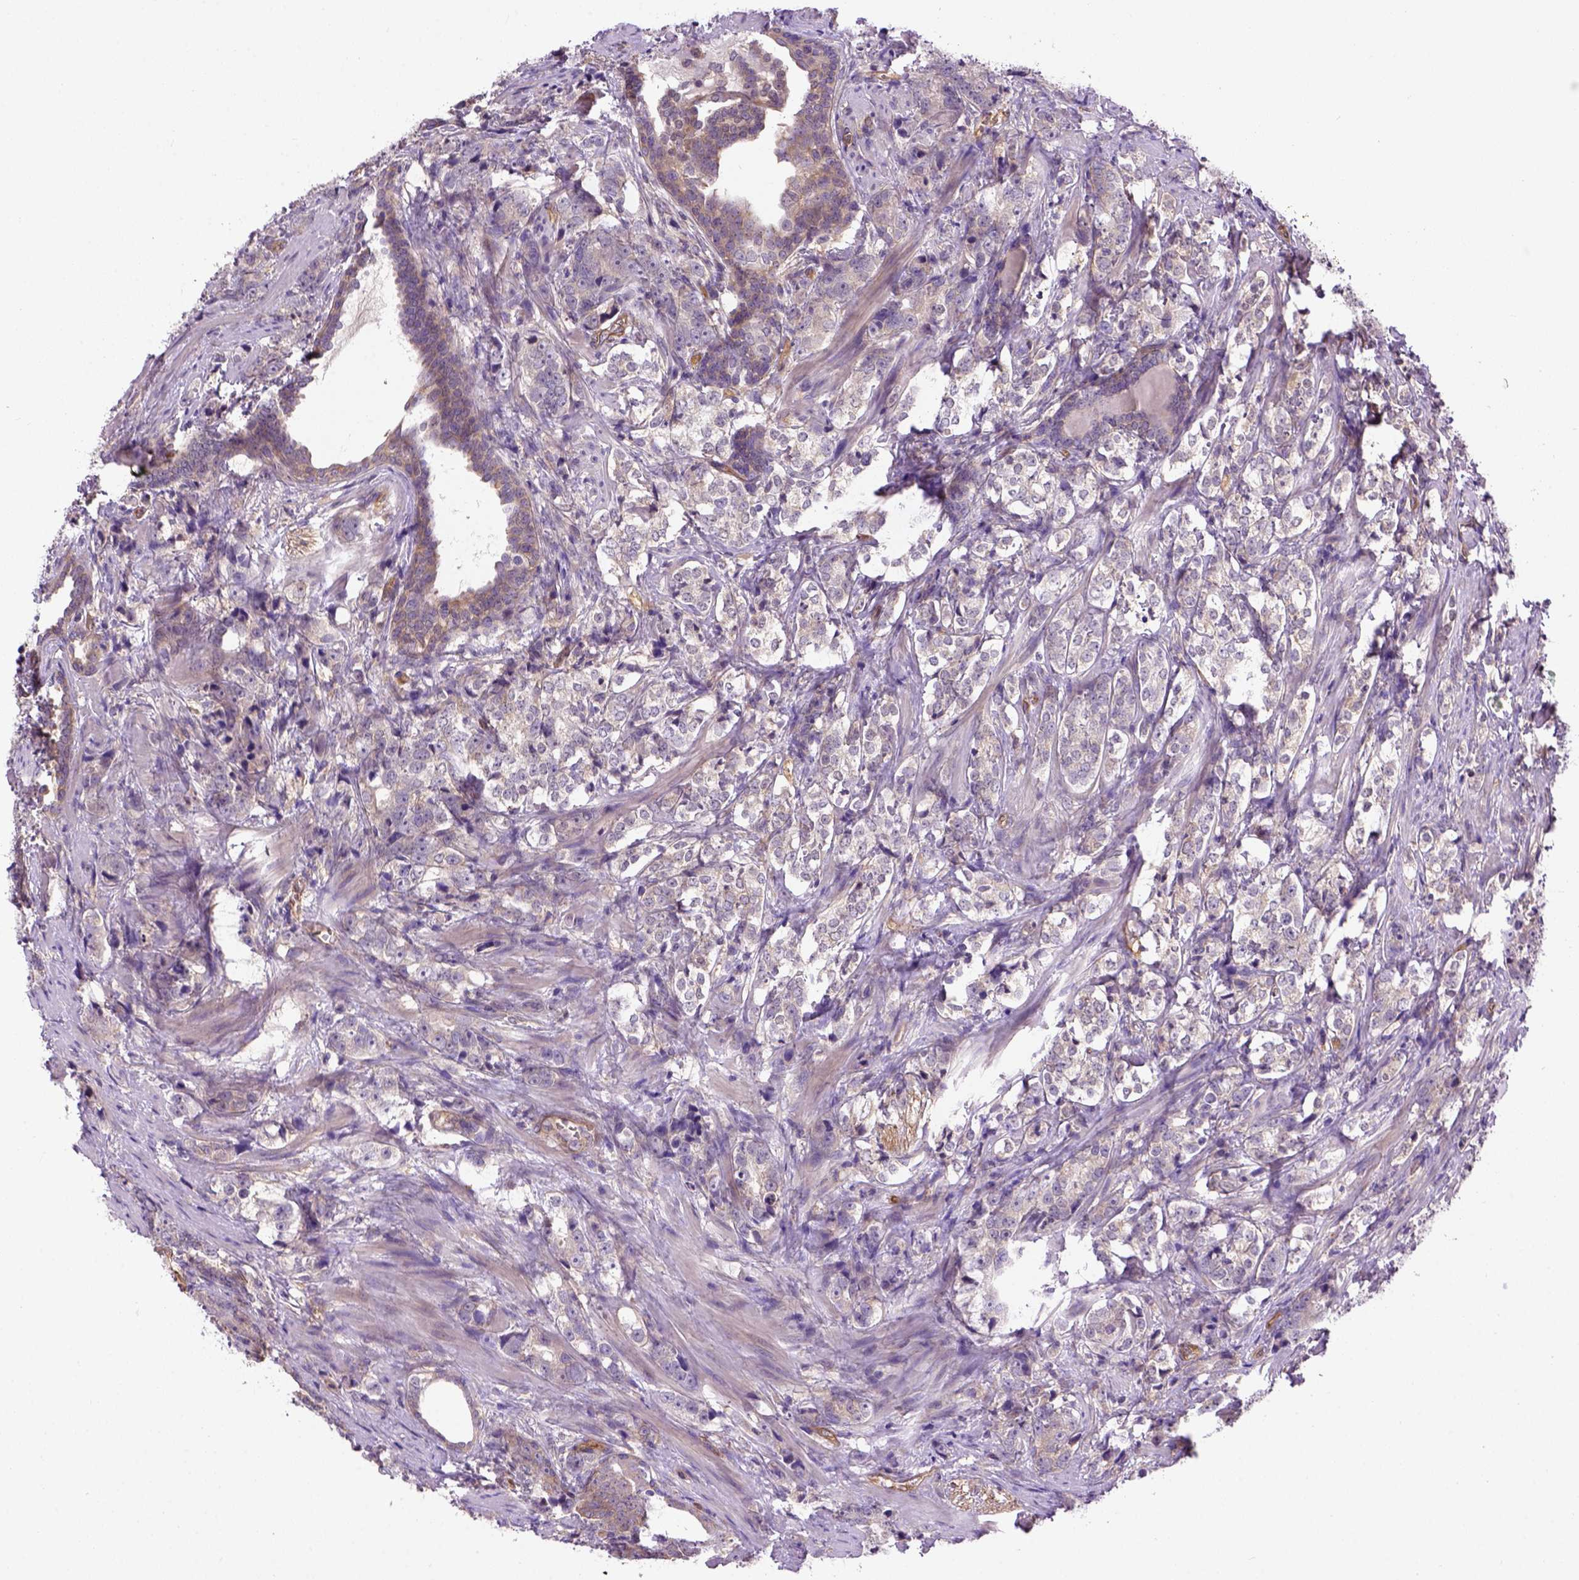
{"staining": {"intensity": "weak", "quantity": "25%-75%", "location": "cytoplasmic/membranous"}, "tissue": "prostate cancer", "cell_type": "Tumor cells", "image_type": "cancer", "snomed": [{"axis": "morphology", "description": "Adenocarcinoma, NOS"}, {"axis": "topography", "description": "Prostate and seminal vesicle, NOS"}], "caption": "Weak cytoplasmic/membranous positivity is seen in approximately 25%-75% of tumor cells in adenocarcinoma (prostate).", "gene": "CASKIN2", "patient": {"sex": "male", "age": 63}}